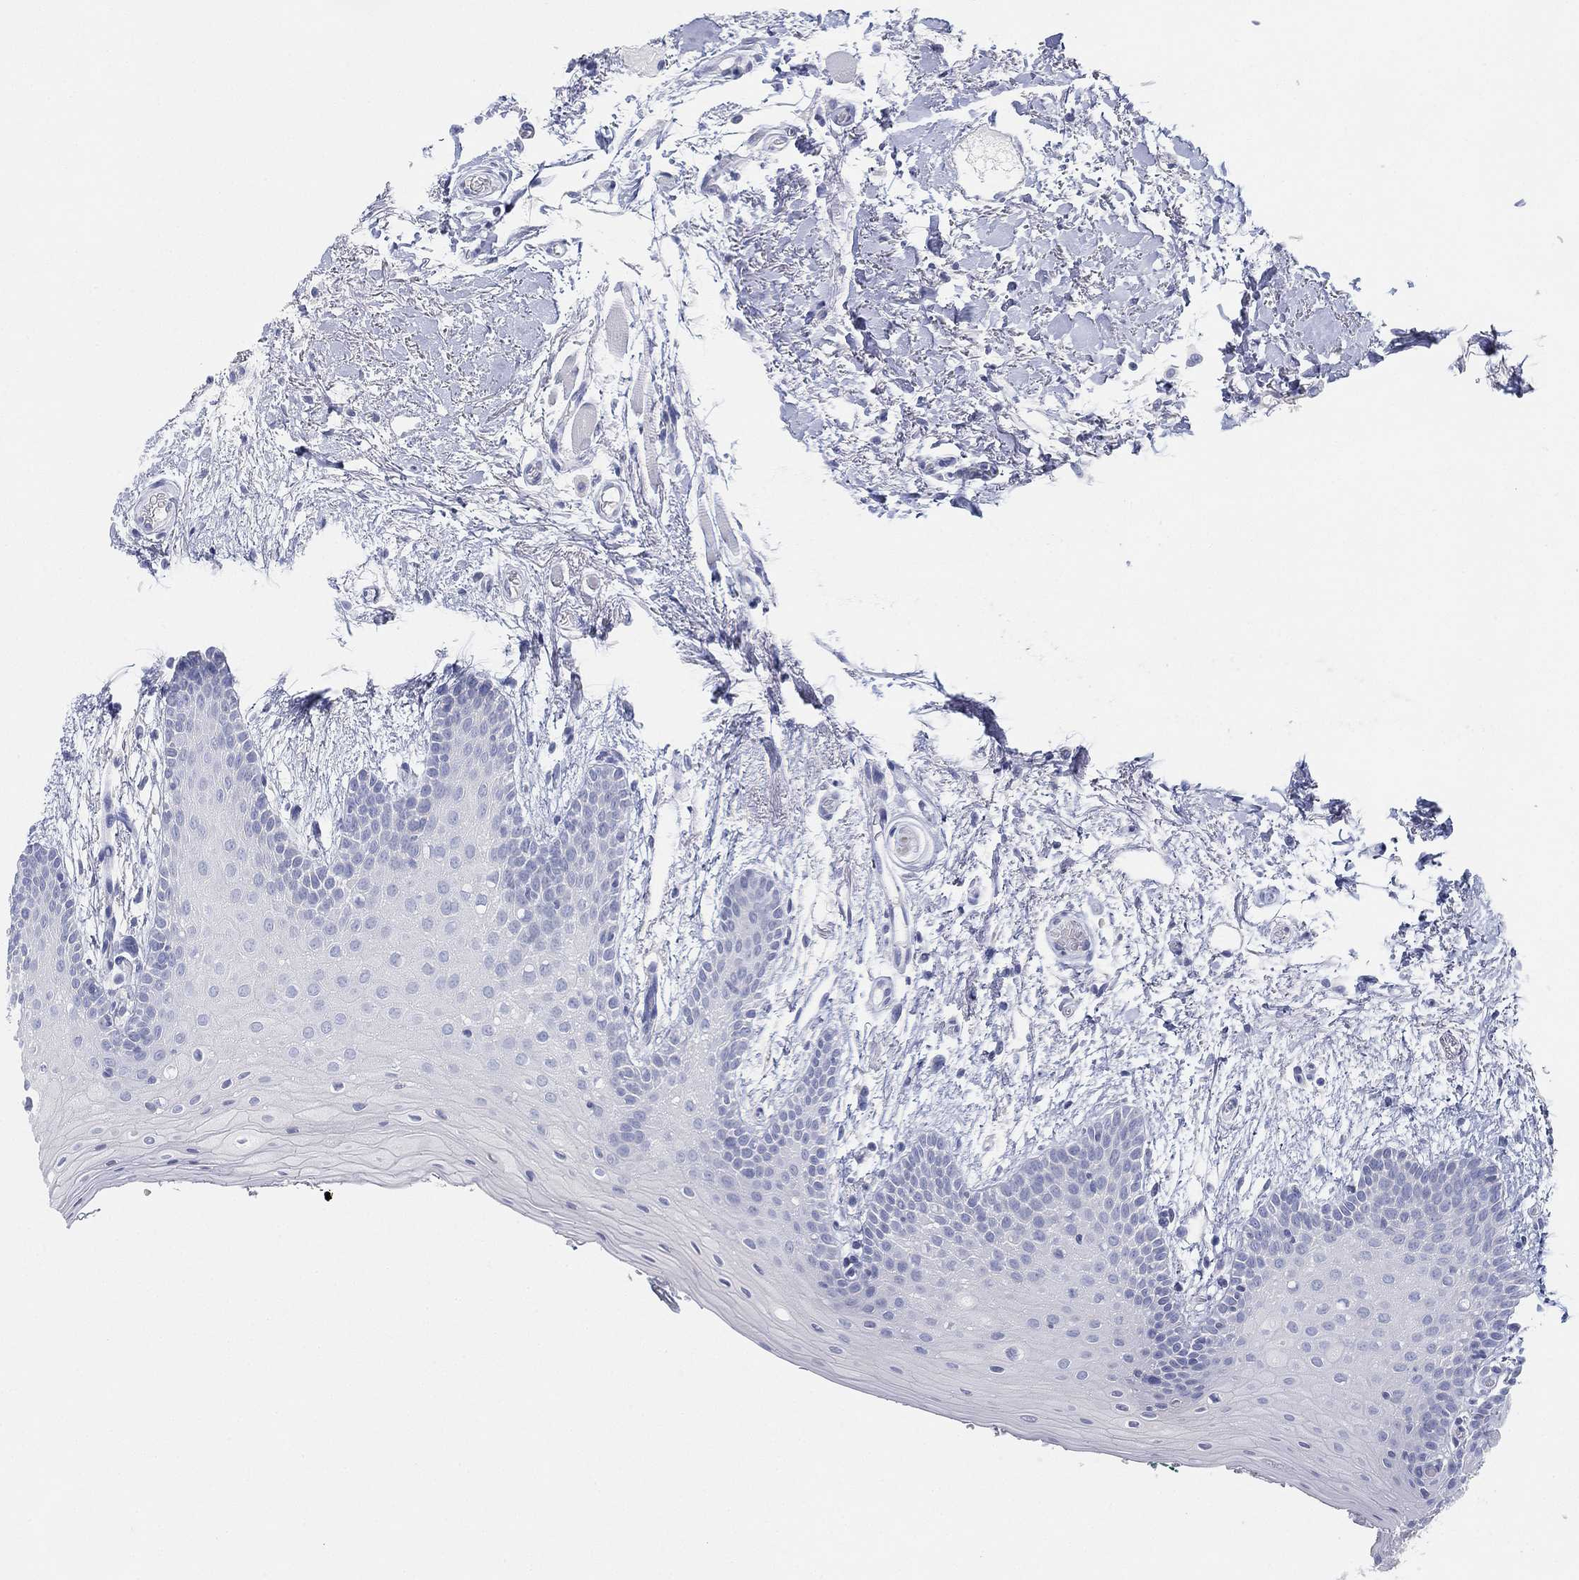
{"staining": {"intensity": "negative", "quantity": "none", "location": "none"}, "tissue": "oral mucosa", "cell_type": "Squamous epithelial cells", "image_type": "normal", "snomed": [{"axis": "morphology", "description": "Normal tissue, NOS"}, {"axis": "topography", "description": "Oral tissue"}, {"axis": "topography", "description": "Tounge, NOS"}], "caption": "This histopathology image is of benign oral mucosa stained with immunohistochemistry to label a protein in brown with the nuclei are counter-stained blue. There is no positivity in squamous epithelial cells.", "gene": "GCNA", "patient": {"sex": "female", "age": 86}}